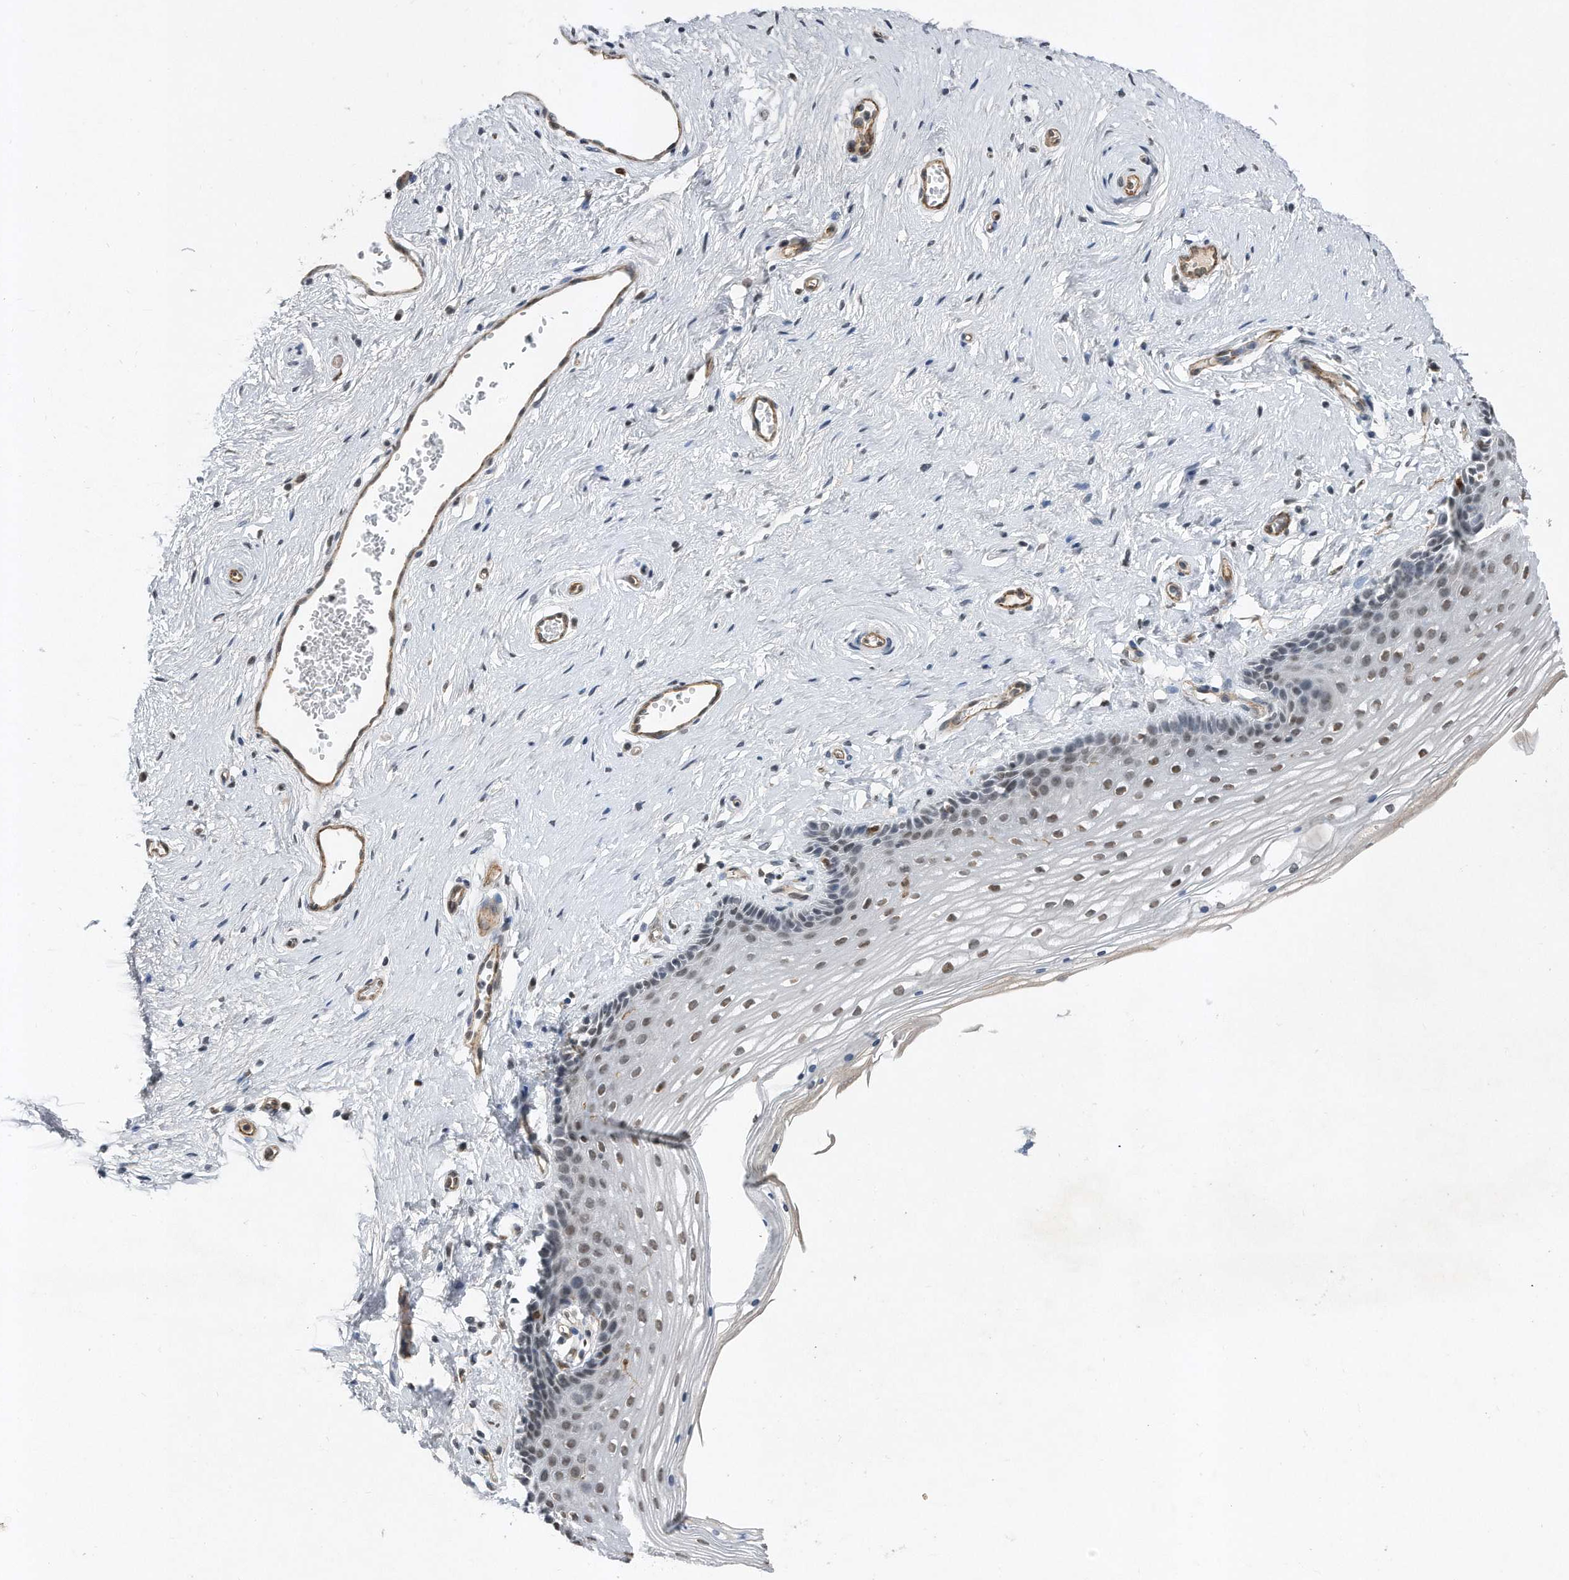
{"staining": {"intensity": "weak", "quantity": "25%-75%", "location": "nuclear"}, "tissue": "vagina", "cell_type": "Squamous epithelial cells", "image_type": "normal", "snomed": [{"axis": "morphology", "description": "Normal tissue, NOS"}, {"axis": "topography", "description": "Vagina"}], "caption": "Immunohistochemical staining of benign vagina displays 25%-75% levels of weak nuclear protein positivity in about 25%-75% of squamous epithelial cells. (DAB IHC with brightfield microscopy, high magnification).", "gene": "TP53INP1", "patient": {"sex": "female", "age": 46}}